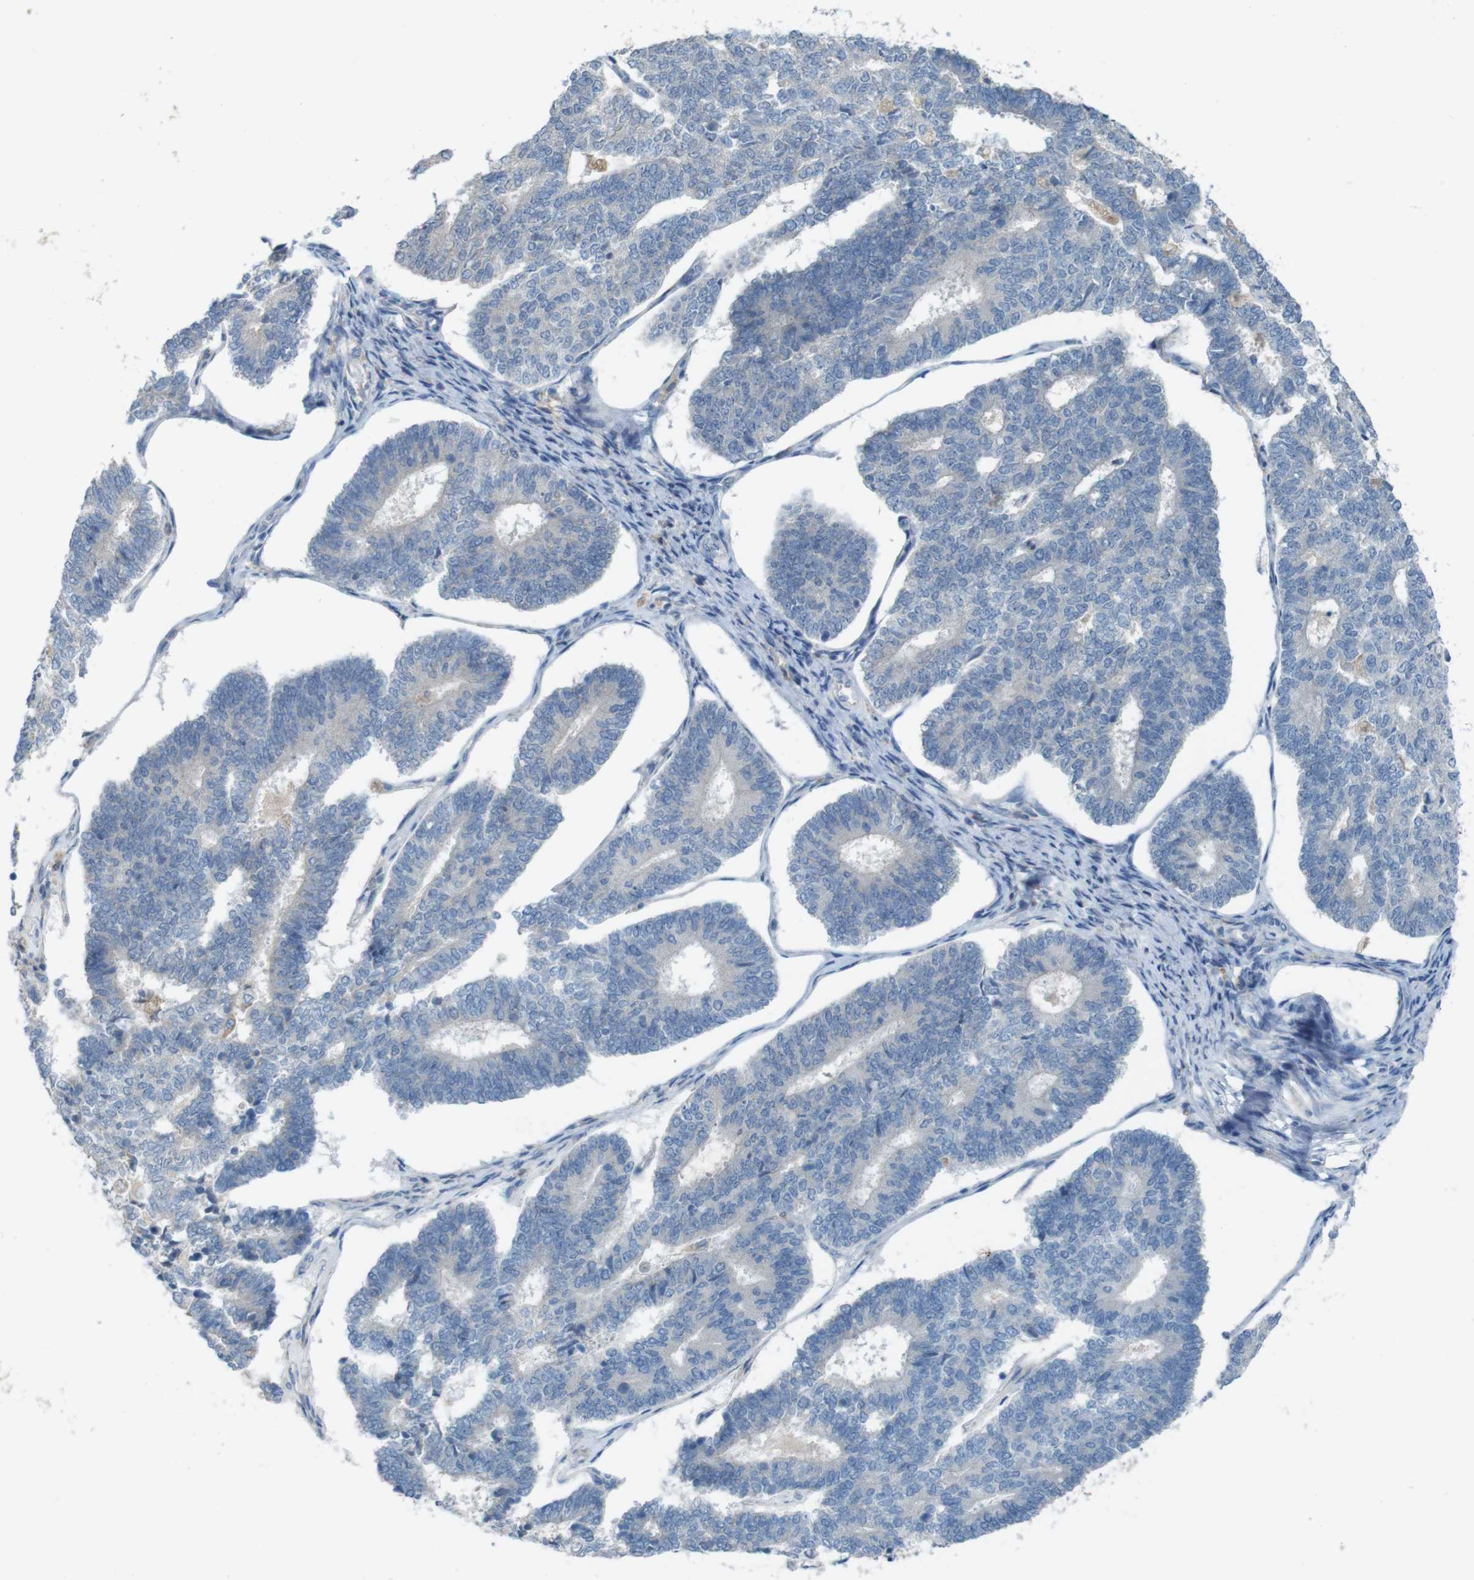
{"staining": {"intensity": "negative", "quantity": "none", "location": "none"}, "tissue": "endometrial cancer", "cell_type": "Tumor cells", "image_type": "cancer", "snomed": [{"axis": "morphology", "description": "Adenocarcinoma, NOS"}, {"axis": "topography", "description": "Endometrium"}], "caption": "Tumor cells are negative for brown protein staining in adenocarcinoma (endometrial).", "gene": "MOGAT3", "patient": {"sex": "female", "age": 70}}